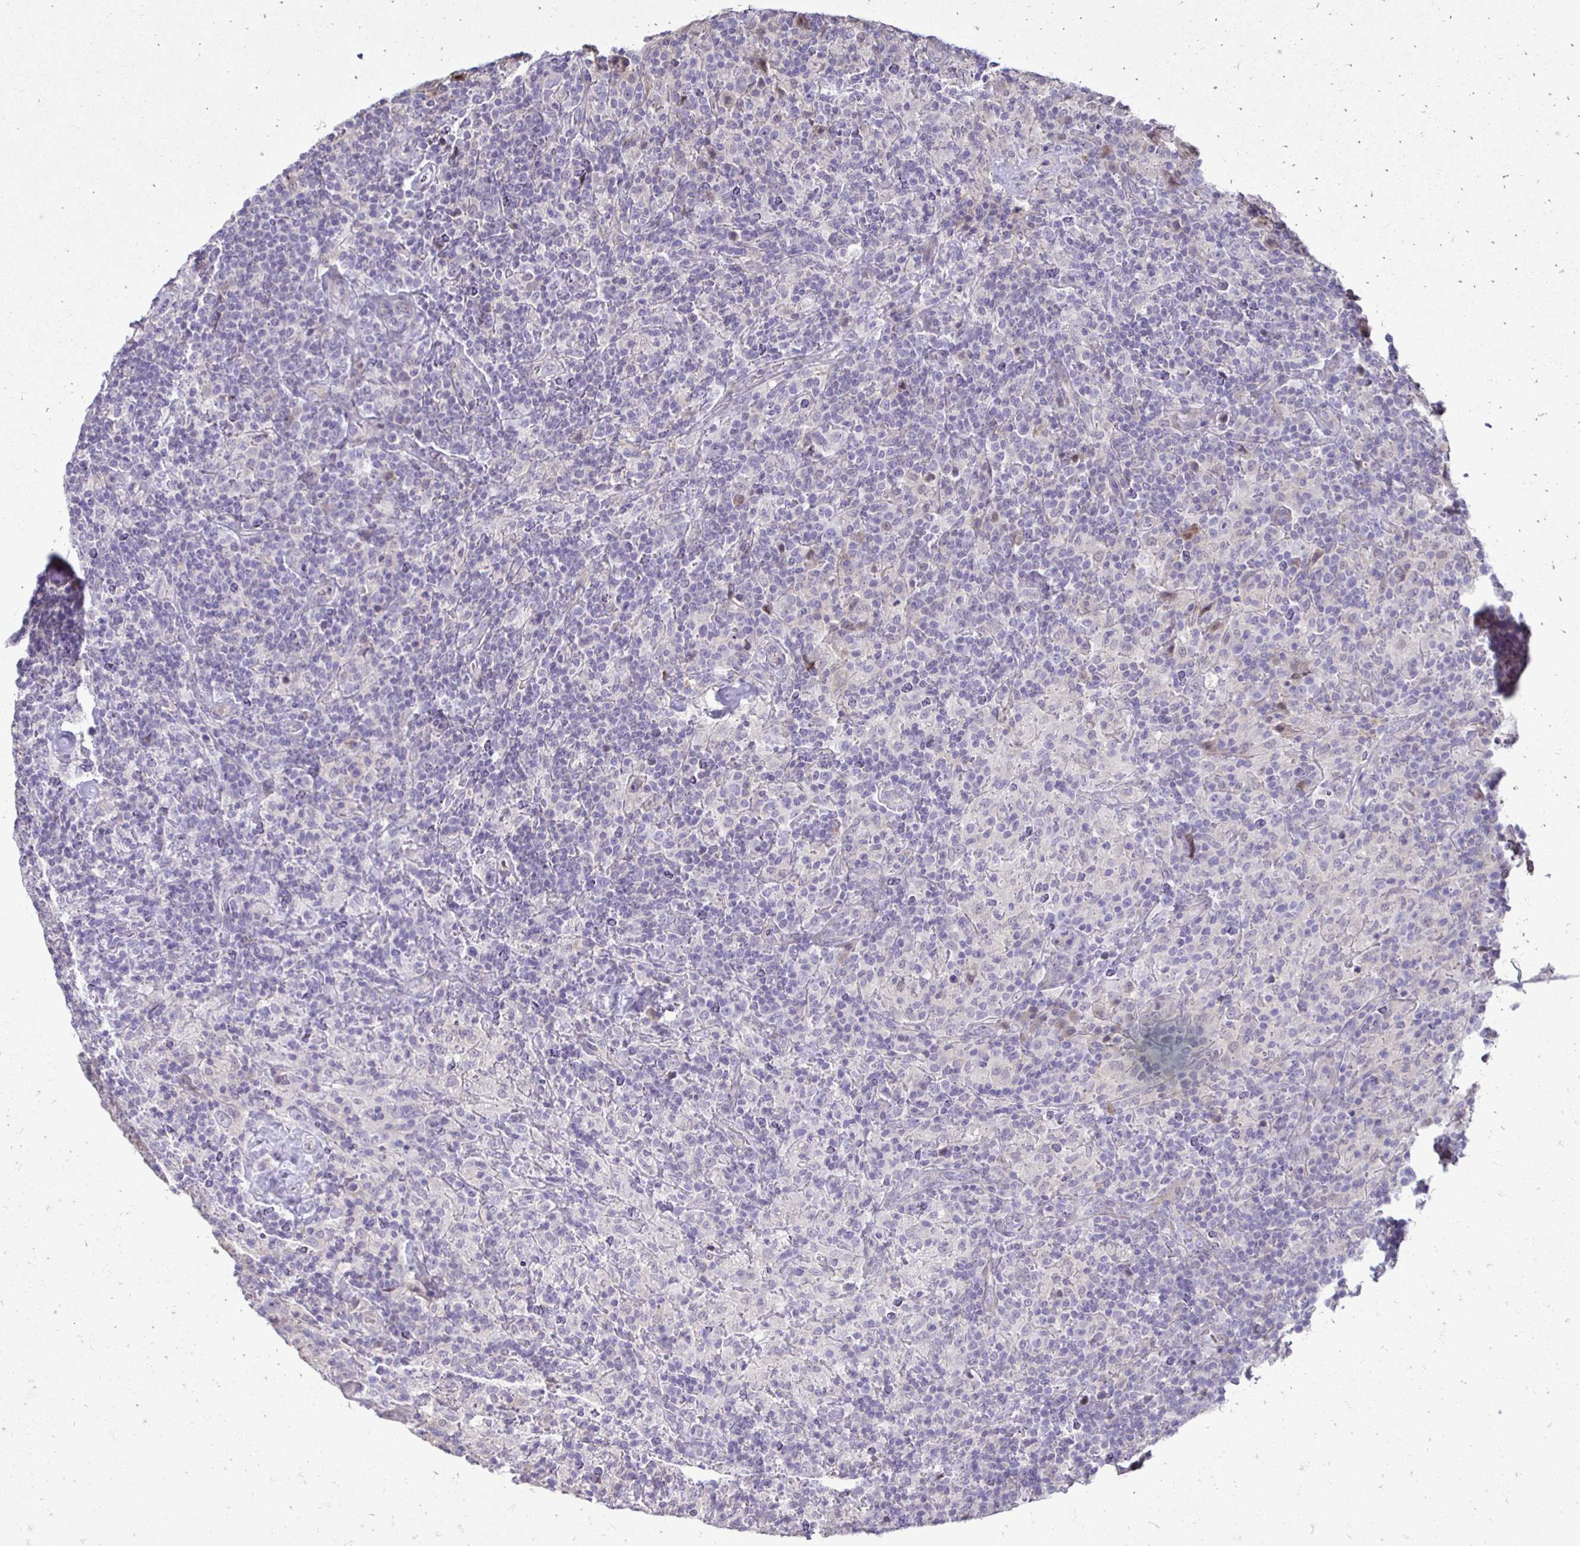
{"staining": {"intensity": "negative", "quantity": "none", "location": "none"}, "tissue": "lymphoma", "cell_type": "Tumor cells", "image_type": "cancer", "snomed": [{"axis": "morphology", "description": "Hodgkin's disease, NOS"}, {"axis": "topography", "description": "Lymph node"}], "caption": "Micrograph shows no significant protein positivity in tumor cells of lymphoma.", "gene": "GAS2", "patient": {"sex": "male", "age": 70}}